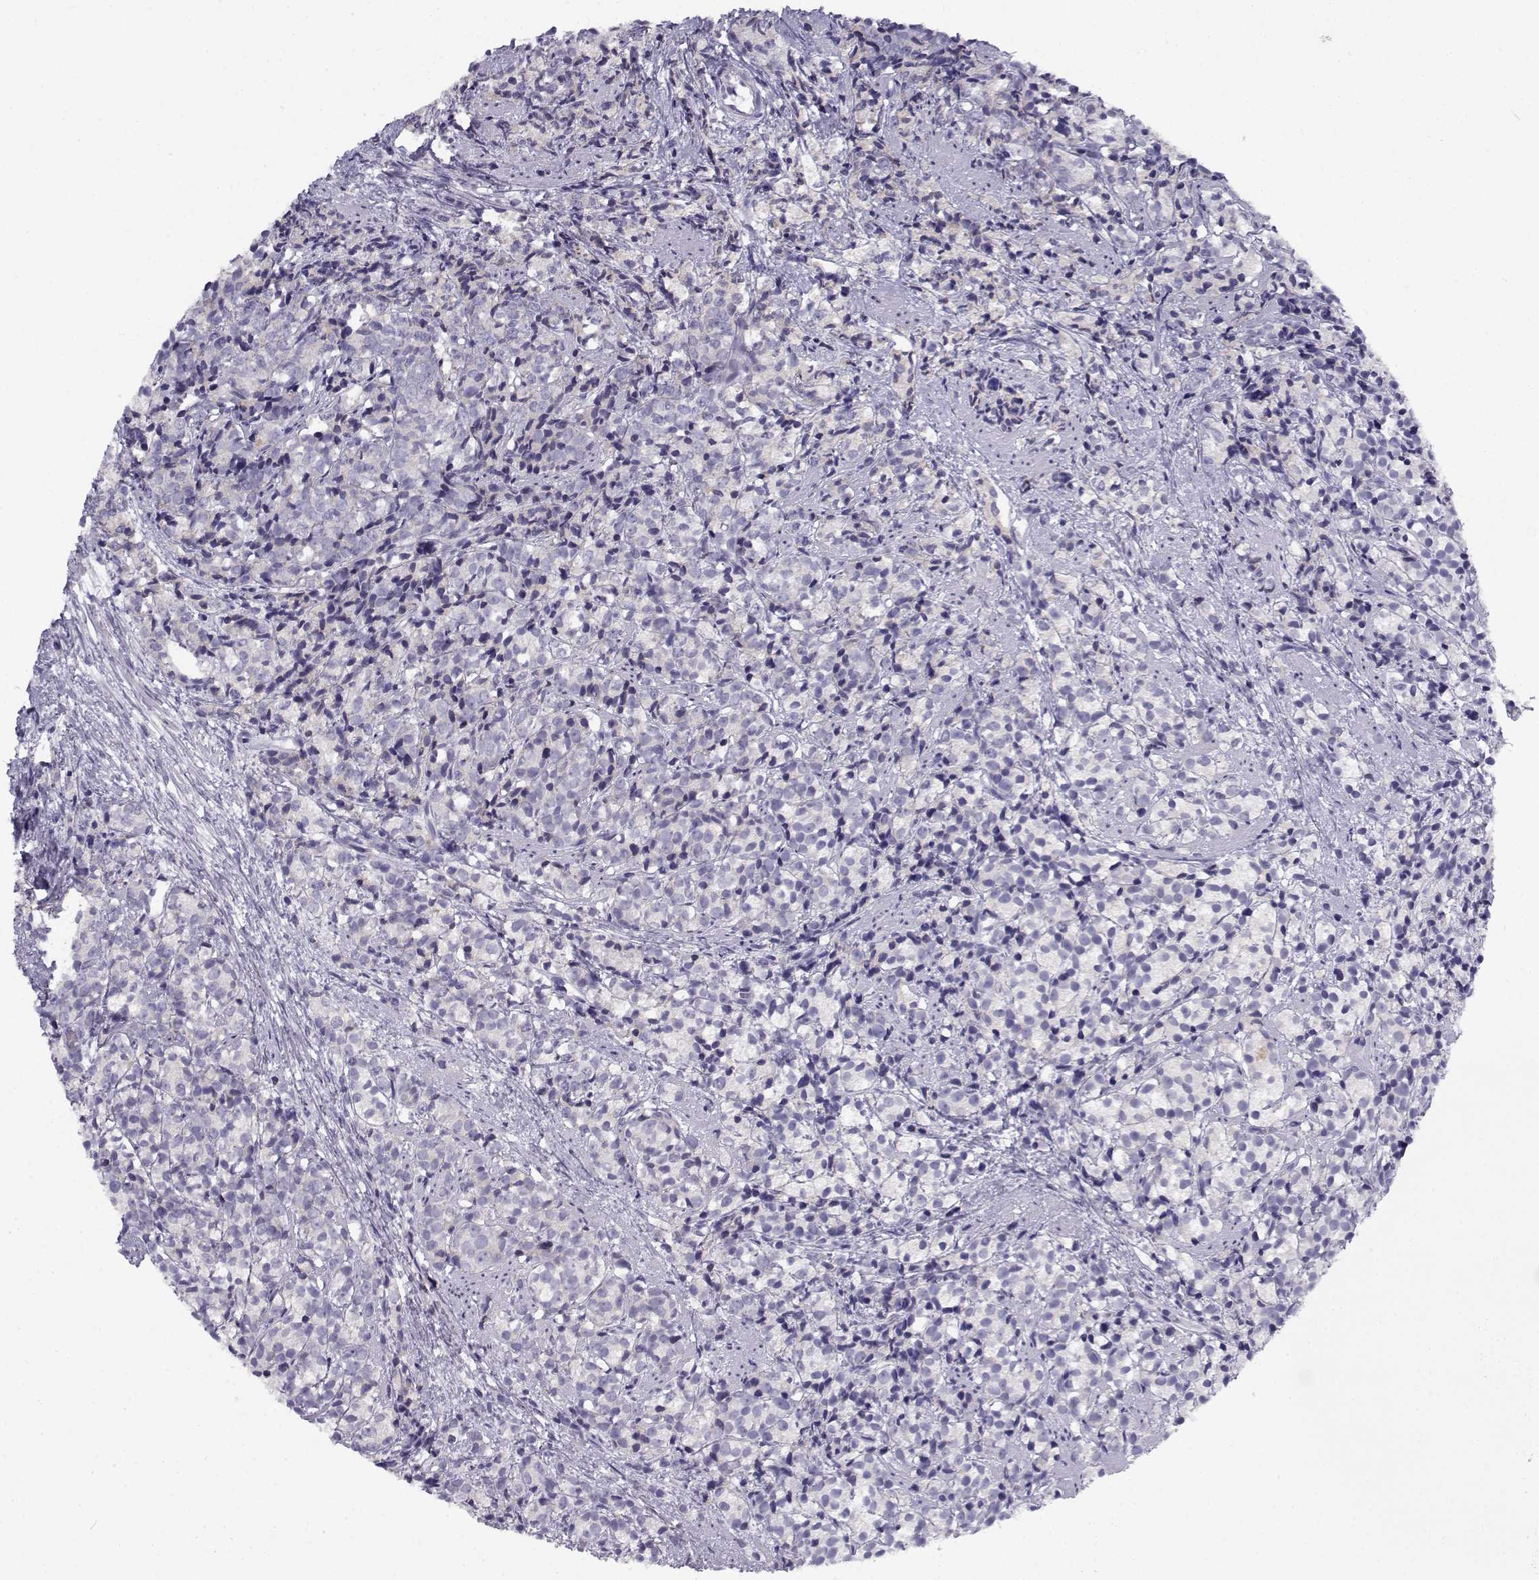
{"staining": {"intensity": "negative", "quantity": "none", "location": "none"}, "tissue": "prostate cancer", "cell_type": "Tumor cells", "image_type": "cancer", "snomed": [{"axis": "morphology", "description": "Adenocarcinoma, High grade"}, {"axis": "topography", "description": "Prostate"}], "caption": "An image of prostate cancer stained for a protein shows no brown staining in tumor cells. Nuclei are stained in blue.", "gene": "FAM166A", "patient": {"sex": "male", "age": 53}}